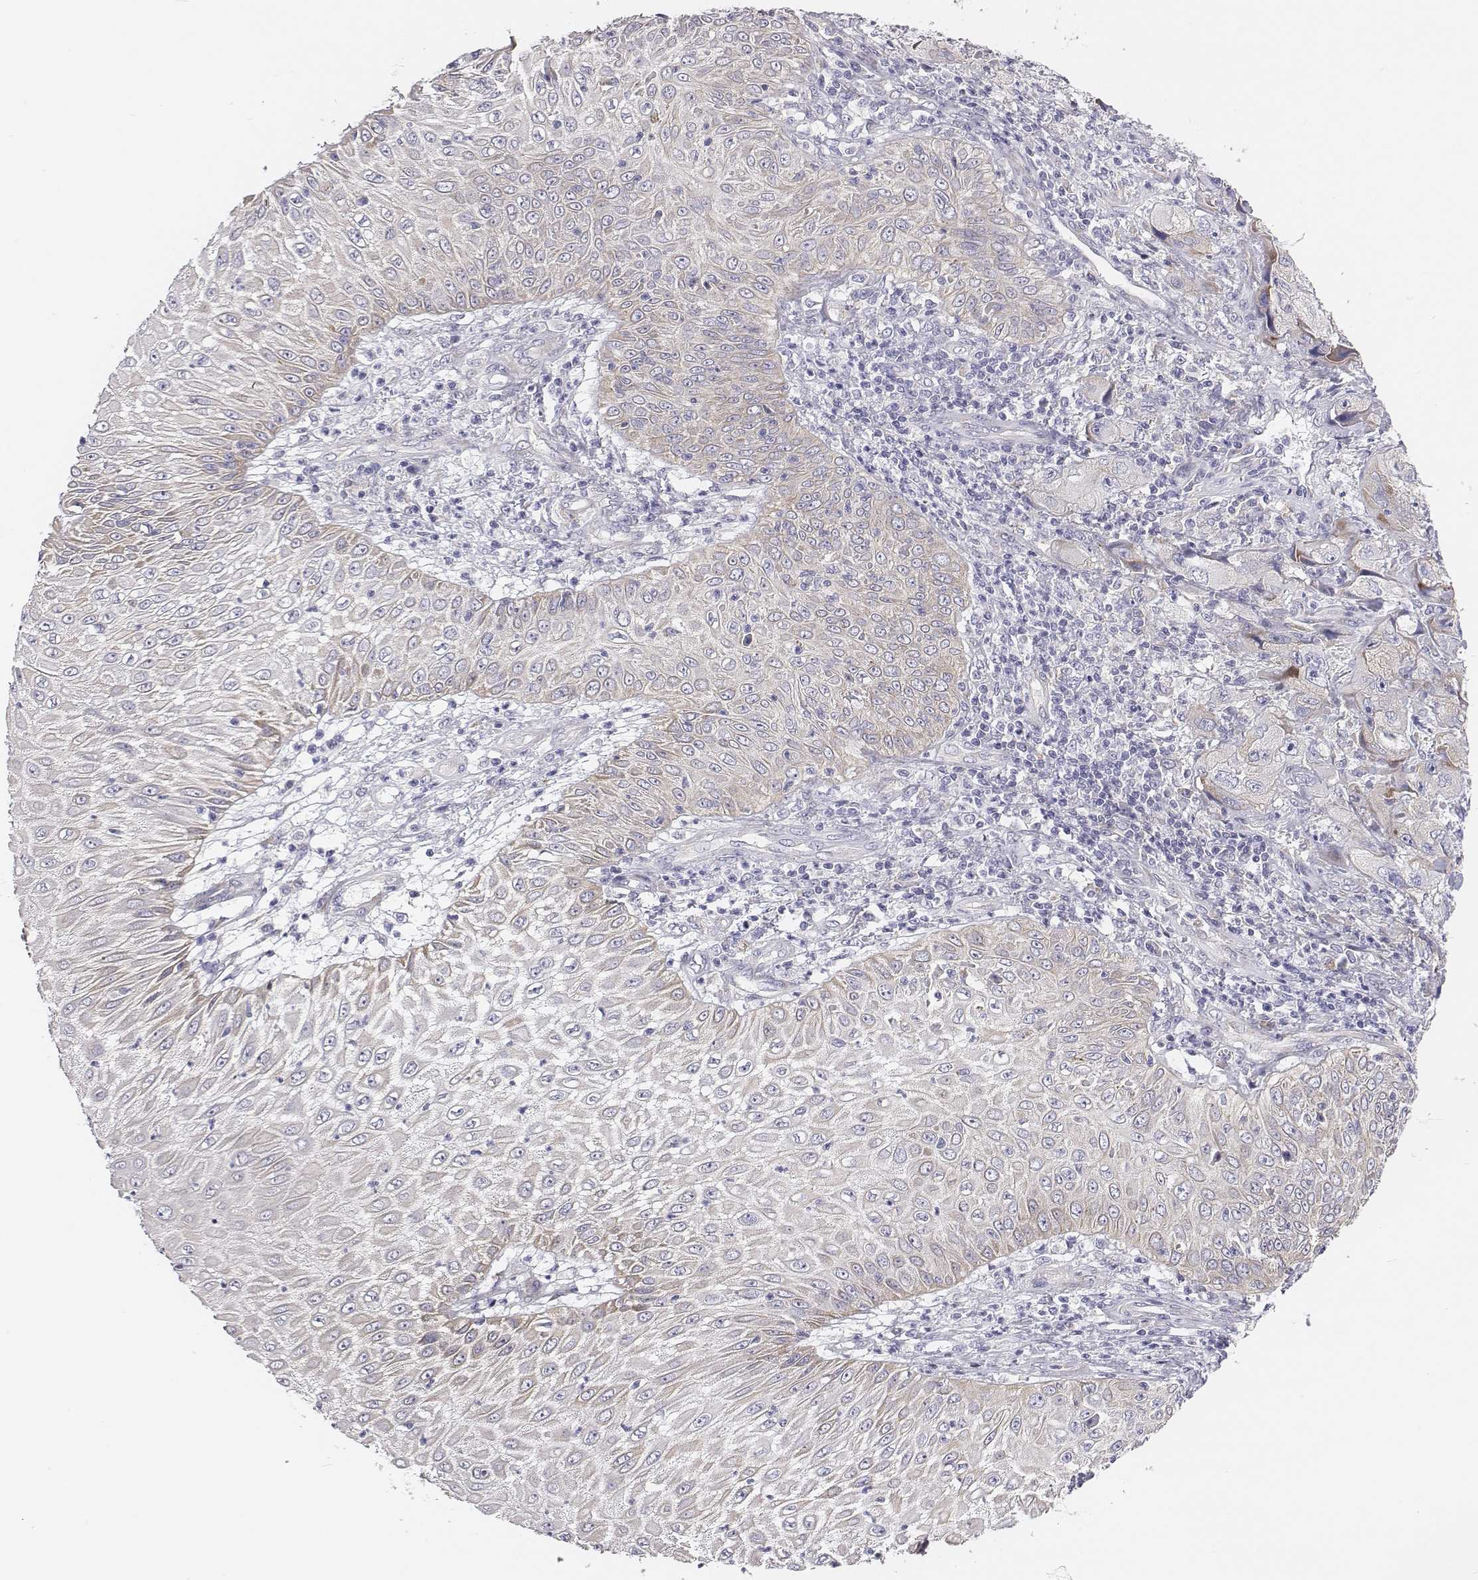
{"staining": {"intensity": "negative", "quantity": "none", "location": "none"}, "tissue": "skin cancer", "cell_type": "Tumor cells", "image_type": "cancer", "snomed": [{"axis": "morphology", "description": "Squamous cell carcinoma, NOS"}, {"axis": "topography", "description": "Skin"}, {"axis": "topography", "description": "Subcutis"}], "caption": "Tumor cells are negative for protein expression in human skin squamous cell carcinoma.", "gene": "CHST14", "patient": {"sex": "male", "age": 73}}